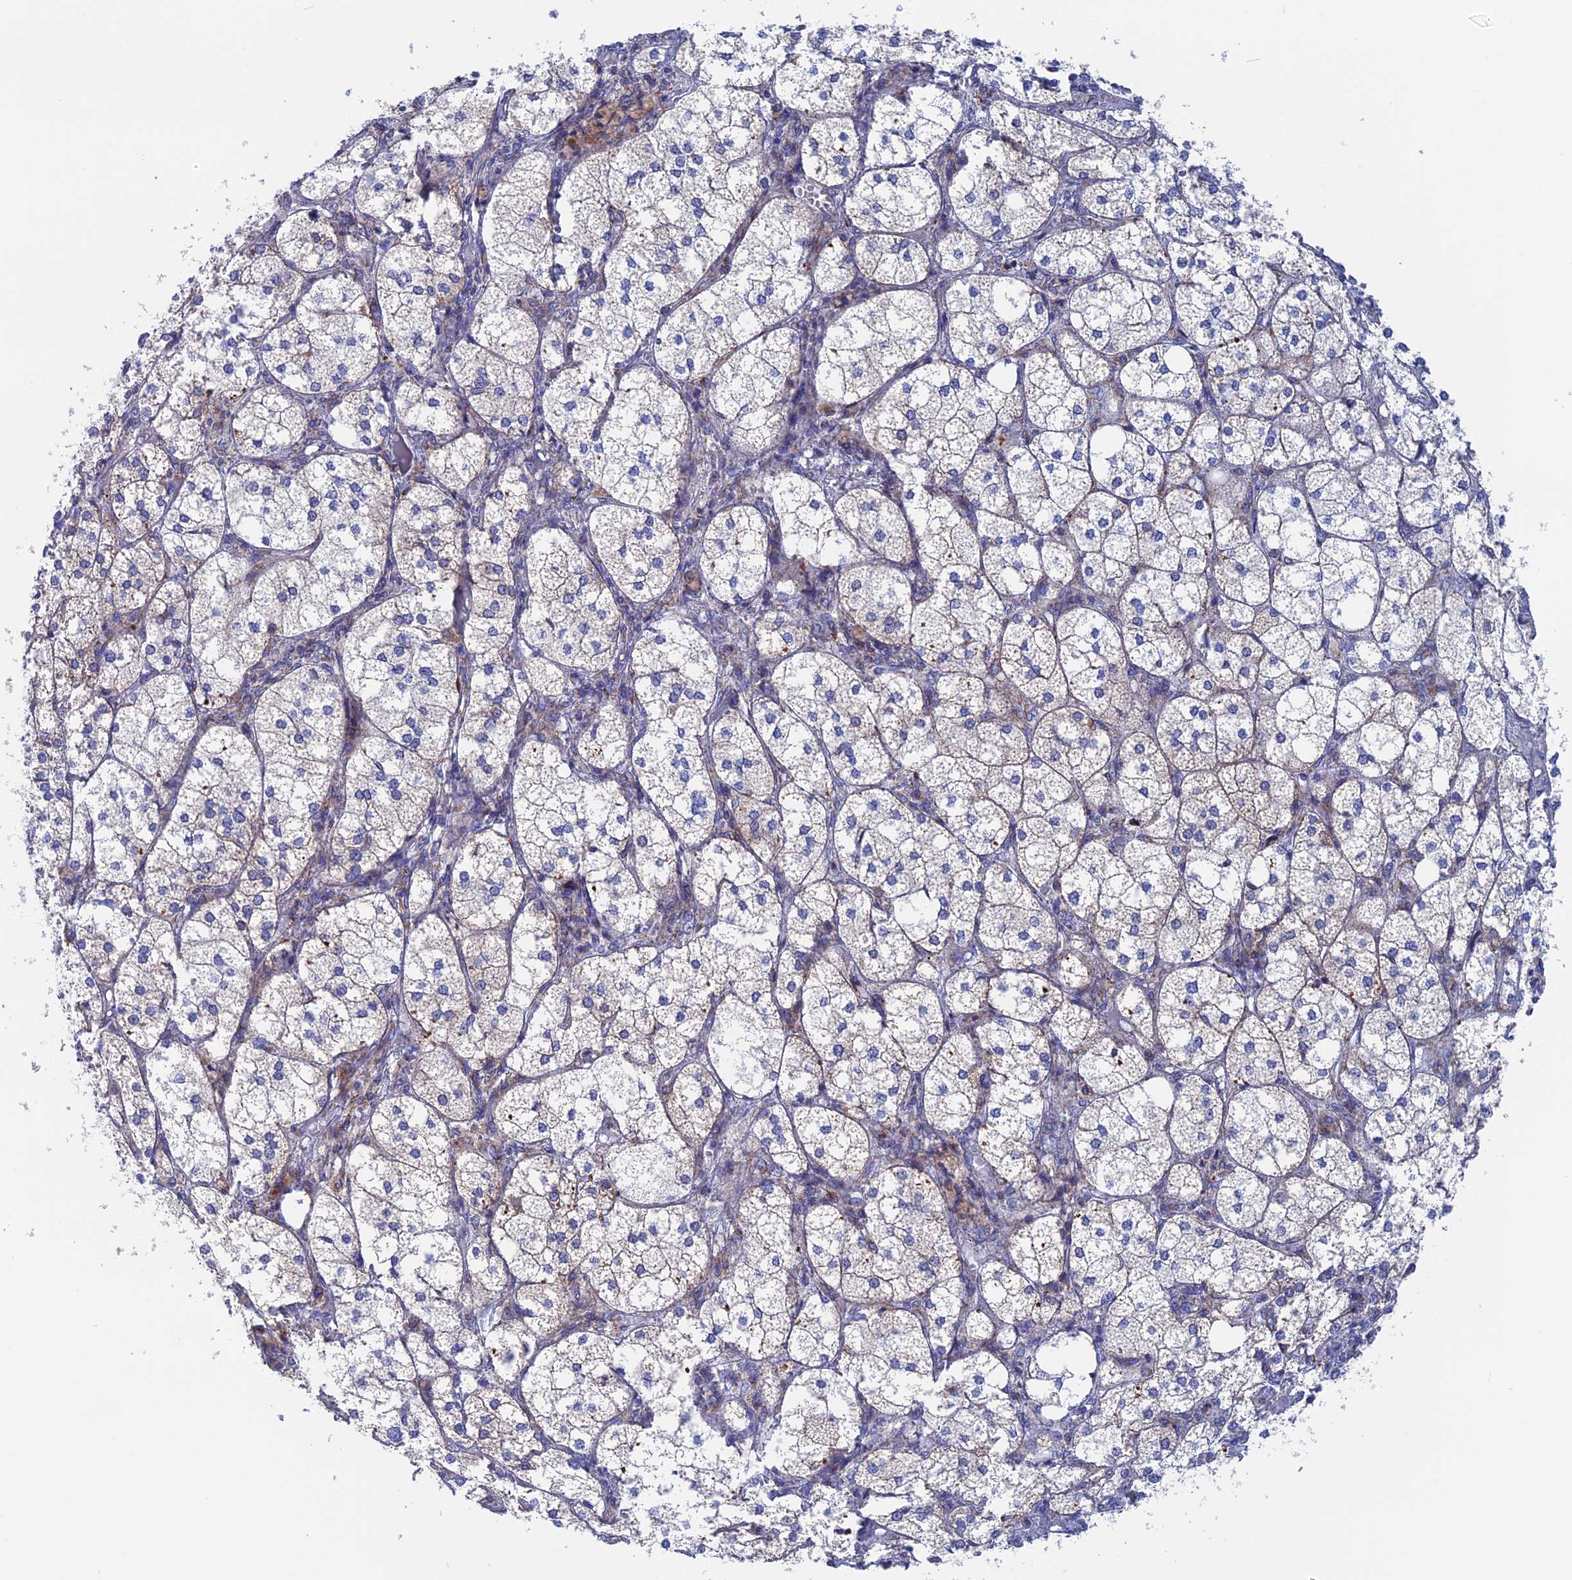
{"staining": {"intensity": "strong", "quantity": "25%-75%", "location": "cytoplasmic/membranous"}, "tissue": "adrenal gland", "cell_type": "Glandular cells", "image_type": "normal", "snomed": [{"axis": "morphology", "description": "Normal tissue, NOS"}, {"axis": "topography", "description": "Adrenal gland"}], "caption": "Benign adrenal gland shows strong cytoplasmic/membranous expression in about 25%-75% of glandular cells, visualized by immunohistochemistry.", "gene": "WDR83", "patient": {"sex": "female", "age": 61}}